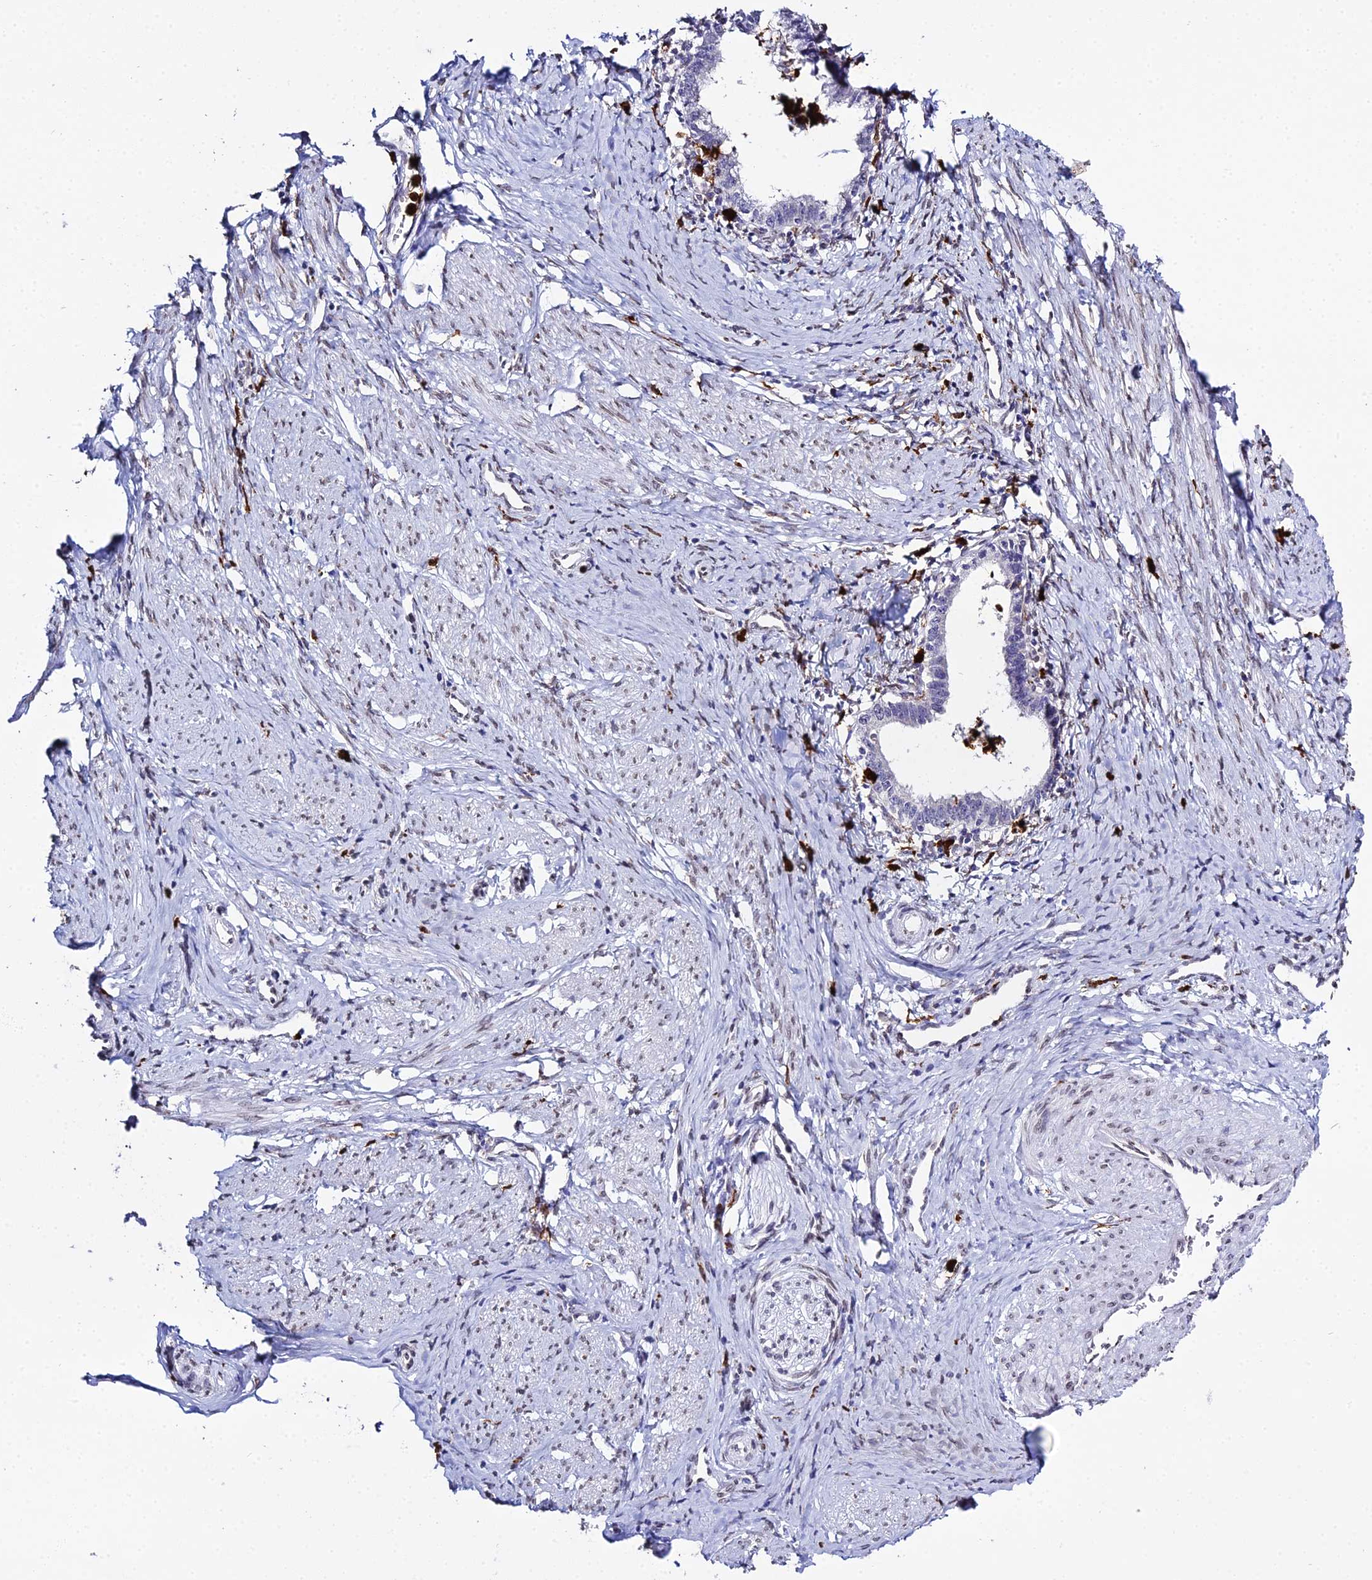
{"staining": {"intensity": "negative", "quantity": "none", "location": "none"}, "tissue": "cervical cancer", "cell_type": "Tumor cells", "image_type": "cancer", "snomed": [{"axis": "morphology", "description": "Adenocarcinoma, NOS"}, {"axis": "topography", "description": "Cervix"}], "caption": "IHC micrograph of neoplastic tissue: human adenocarcinoma (cervical) stained with DAB (3,3'-diaminobenzidine) displays no significant protein staining in tumor cells.", "gene": "MCM10", "patient": {"sex": "female", "age": 36}}